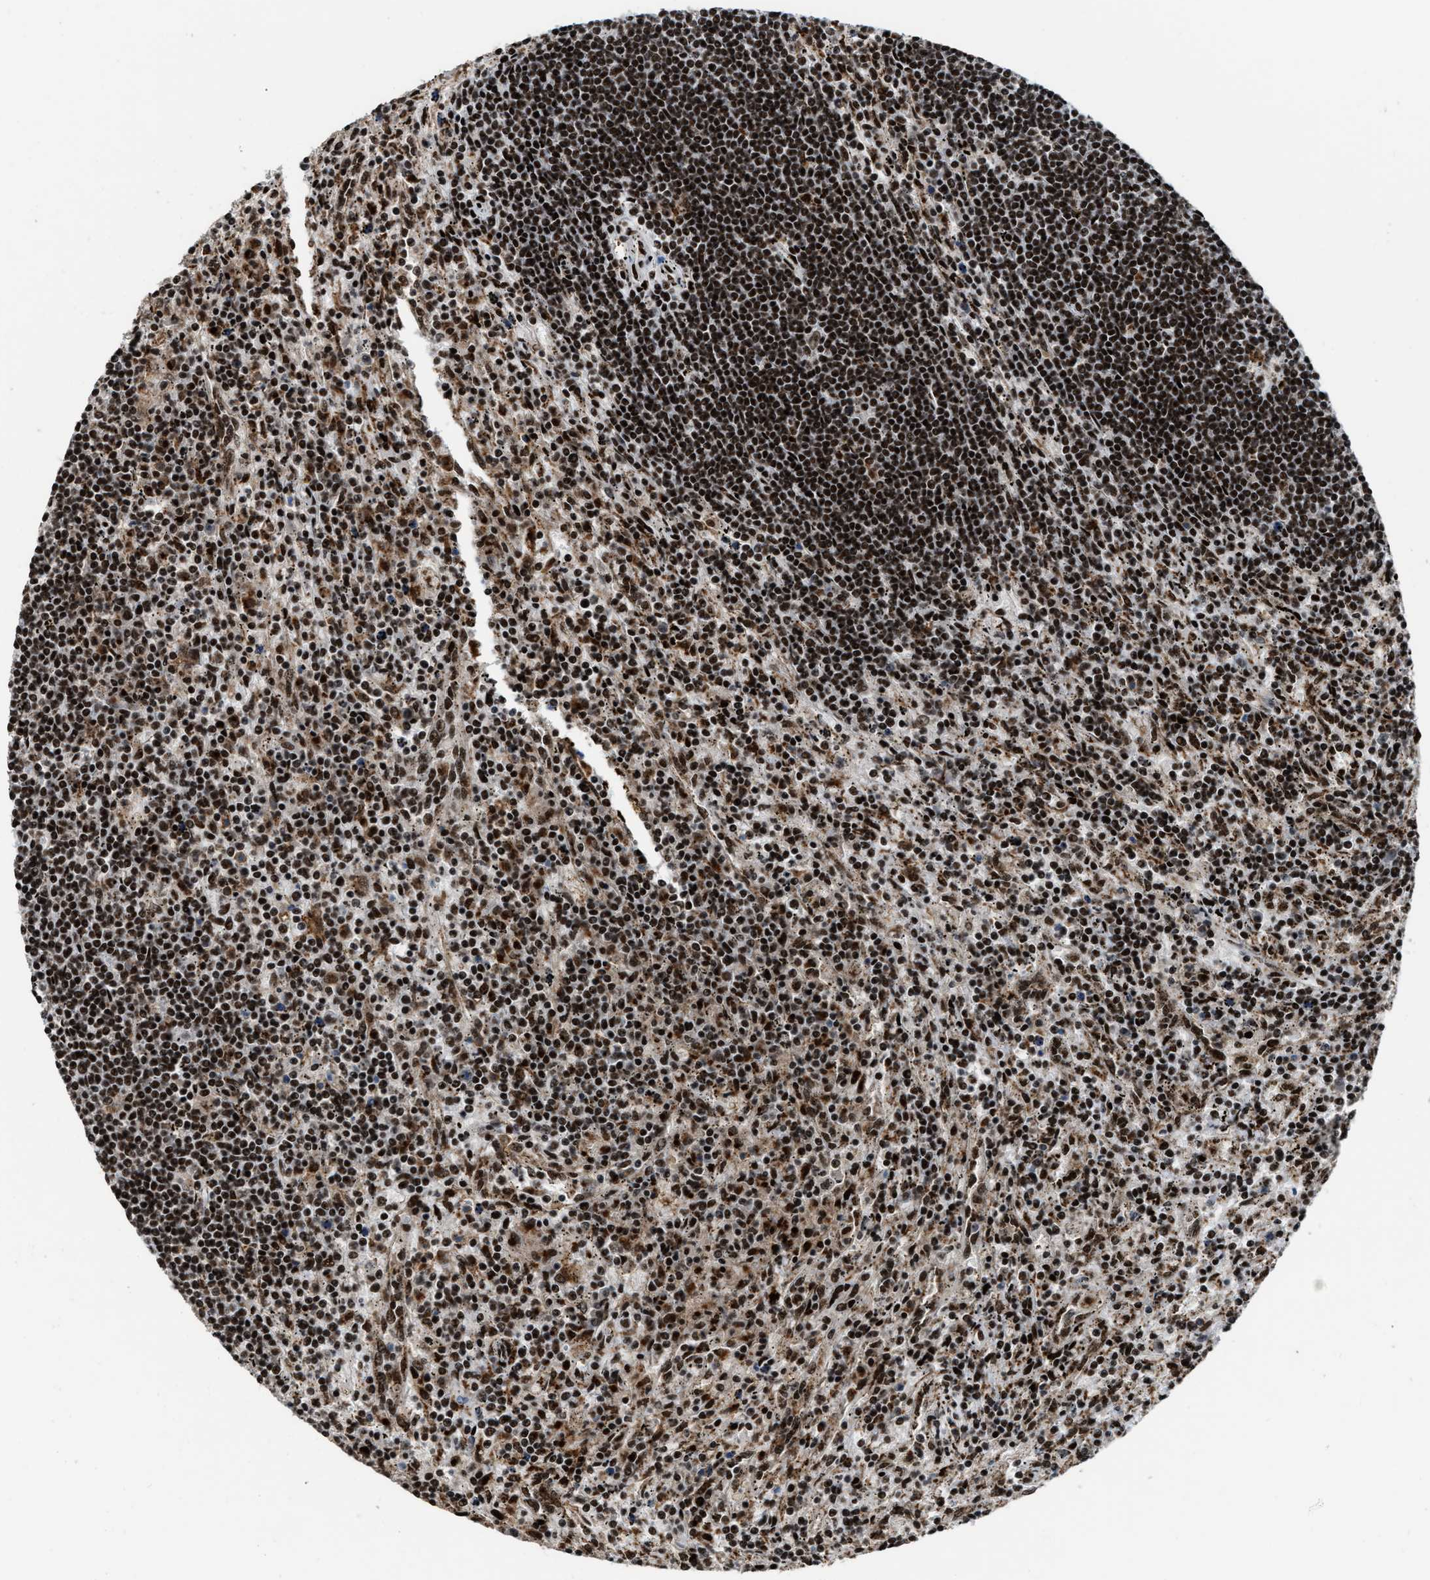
{"staining": {"intensity": "strong", "quantity": ">75%", "location": "cytoplasmic/membranous,nuclear"}, "tissue": "lymphoma", "cell_type": "Tumor cells", "image_type": "cancer", "snomed": [{"axis": "morphology", "description": "Malignant lymphoma, non-Hodgkin's type, Low grade"}, {"axis": "topography", "description": "Spleen"}], "caption": "Immunohistochemistry micrograph of neoplastic tissue: human low-grade malignant lymphoma, non-Hodgkin's type stained using immunohistochemistry shows high levels of strong protein expression localized specifically in the cytoplasmic/membranous and nuclear of tumor cells, appearing as a cytoplasmic/membranous and nuclear brown color.", "gene": "NUMA1", "patient": {"sex": "male", "age": 76}}